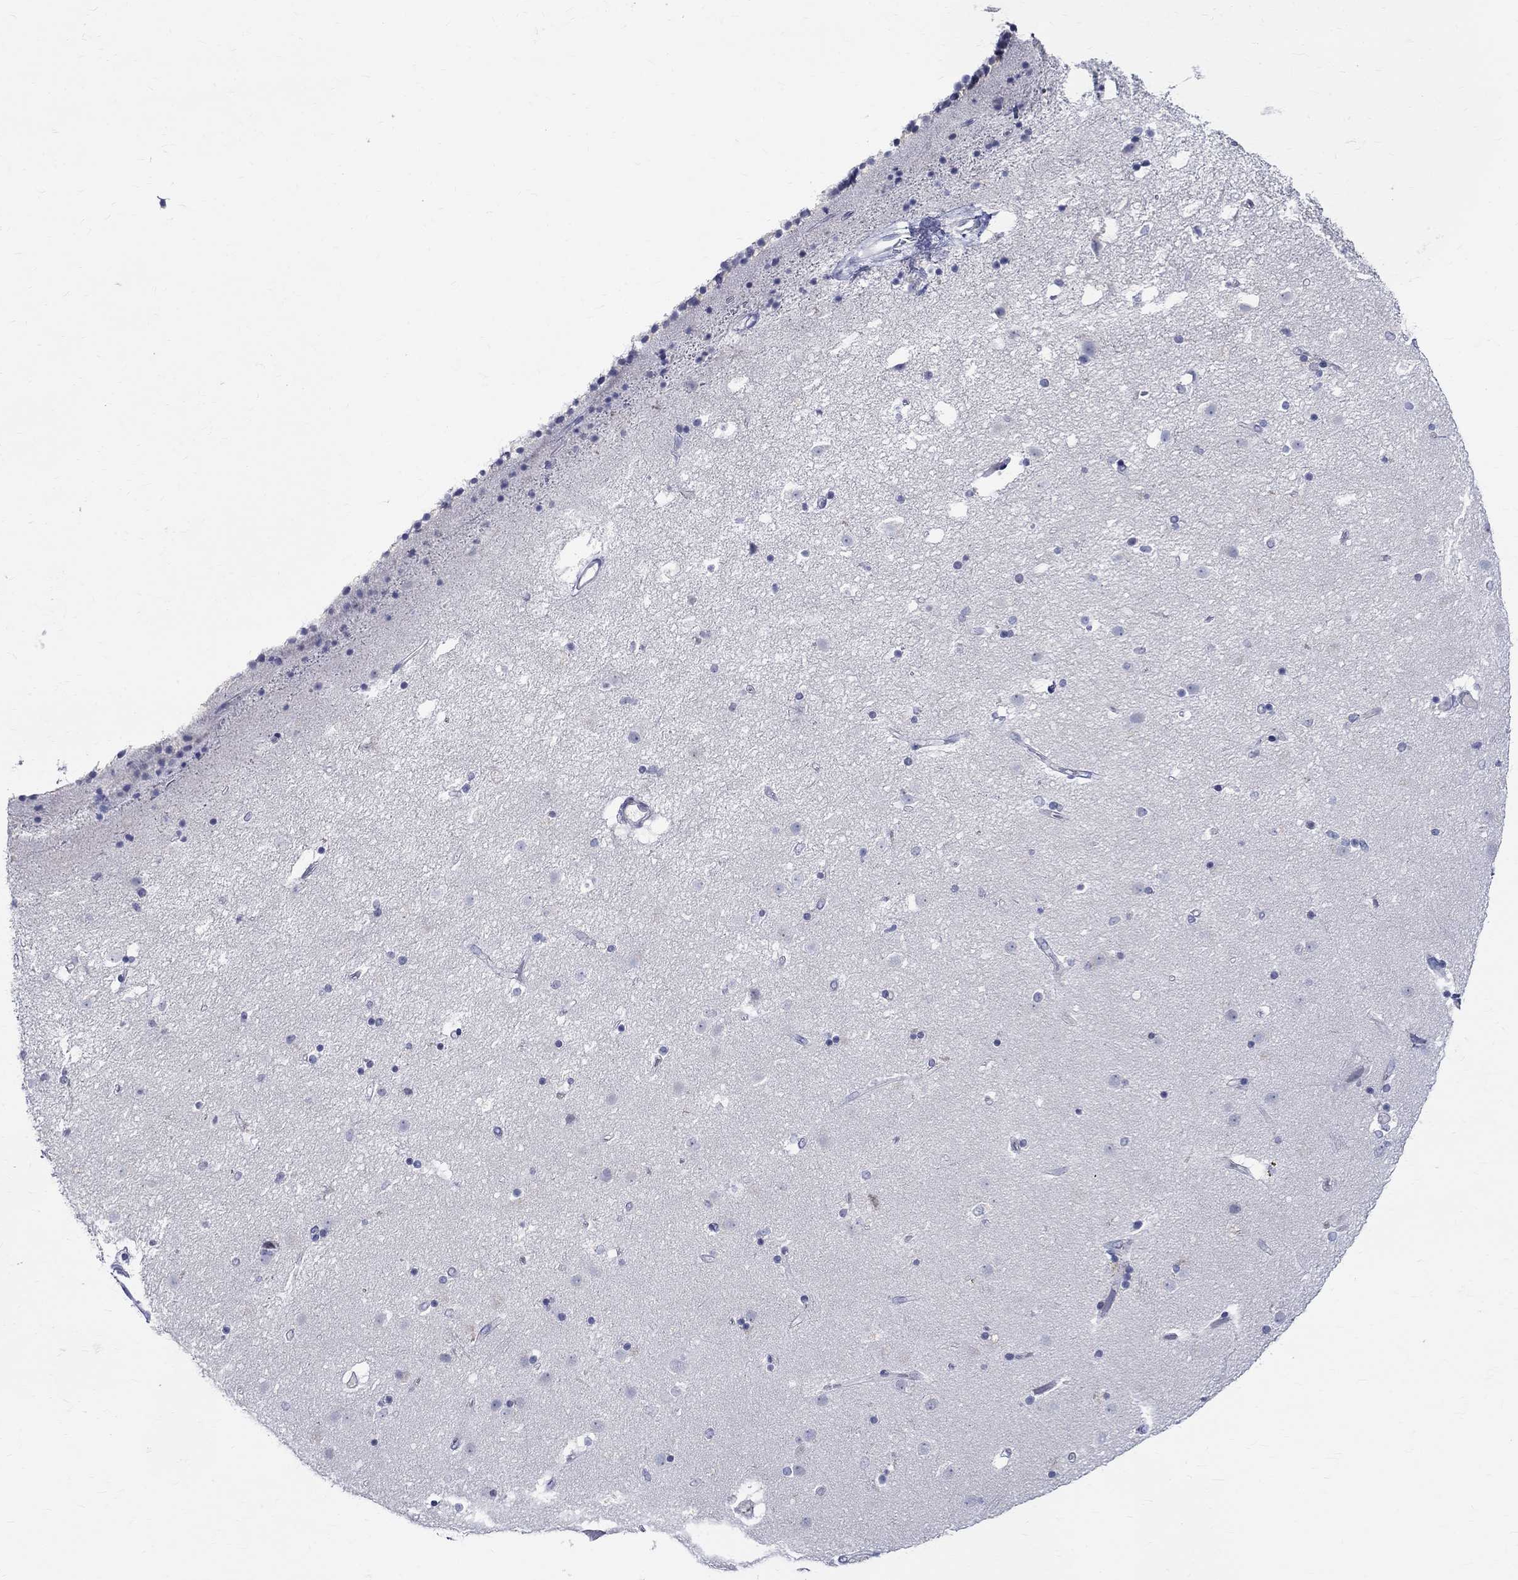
{"staining": {"intensity": "negative", "quantity": "none", "location": "none"}, "tissue": "caudate", "cell_type": "Glial cells", "image_type": "normal", "snomed": [{"axis": "morphology", "description": "Normal tissue, NOS"}, {"axis": "topography", "description": "Lateral ventricle wall"}], "caption": "Immunohistochemistry histopathology image of benign caudate: human caudate stained with DAB shows no significant protein positivity in glial cells. (DAB (3,3'-diaminobenzidine) immunohistochemistry, high magnification).", "gene": "CETN1", "patient": {"sex": "female", "age": 71}}